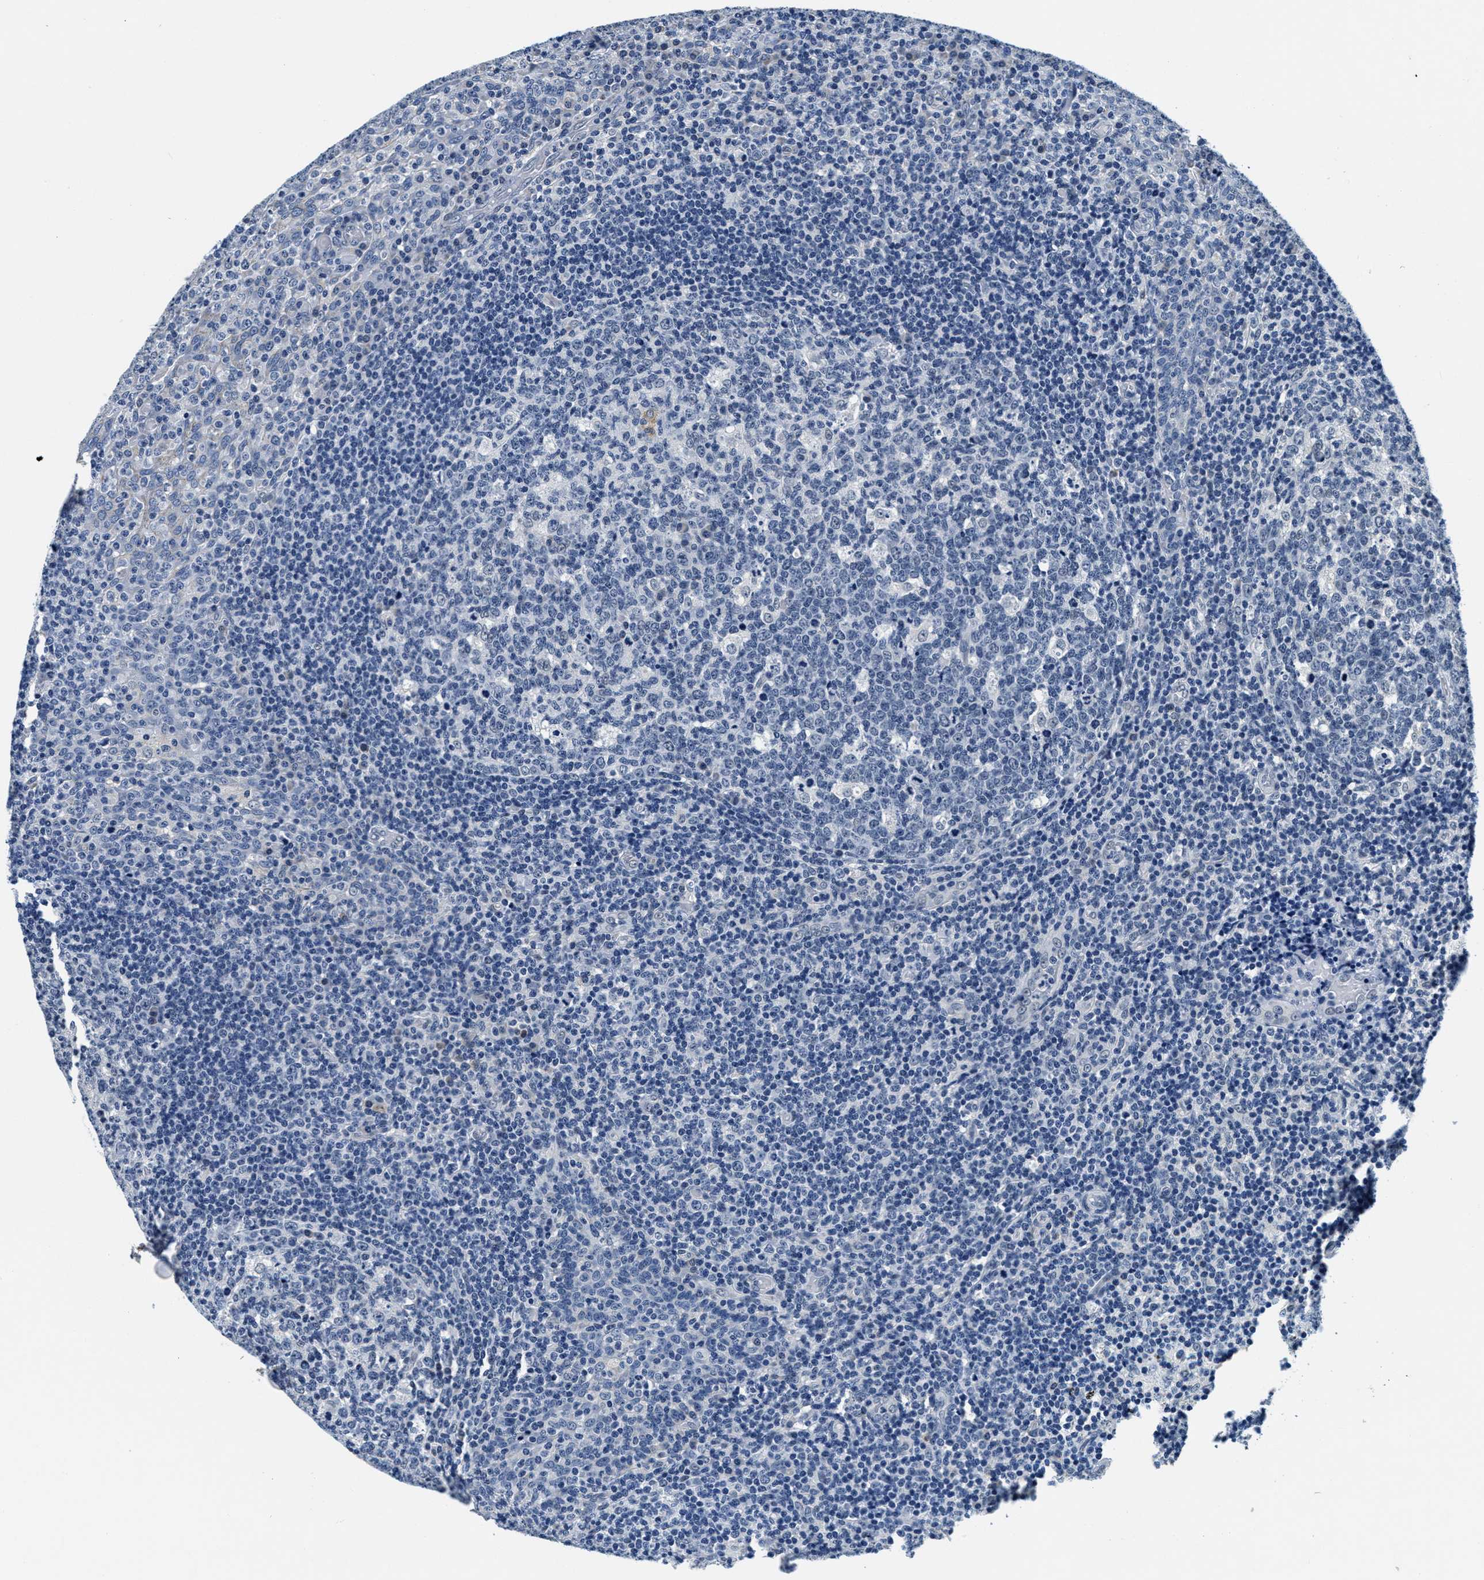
{"staining": {"intensity": "negative", "quantity": "none", "location": "none"}, "tissue": "tonsil", "cell_type": "Germinal center cells", "image_type": "normal", "snomed": [{"axis": "morphology", "description": "Normal tissue, NOS"}, {"axis": "topography", "description": "Tonsil"}], "caption": "Germinal center cells are negative for brown protein staining in unremarkable tonsil.", "gene": "HS3ST2", "patient": {"sex": "female", "age": 19}}